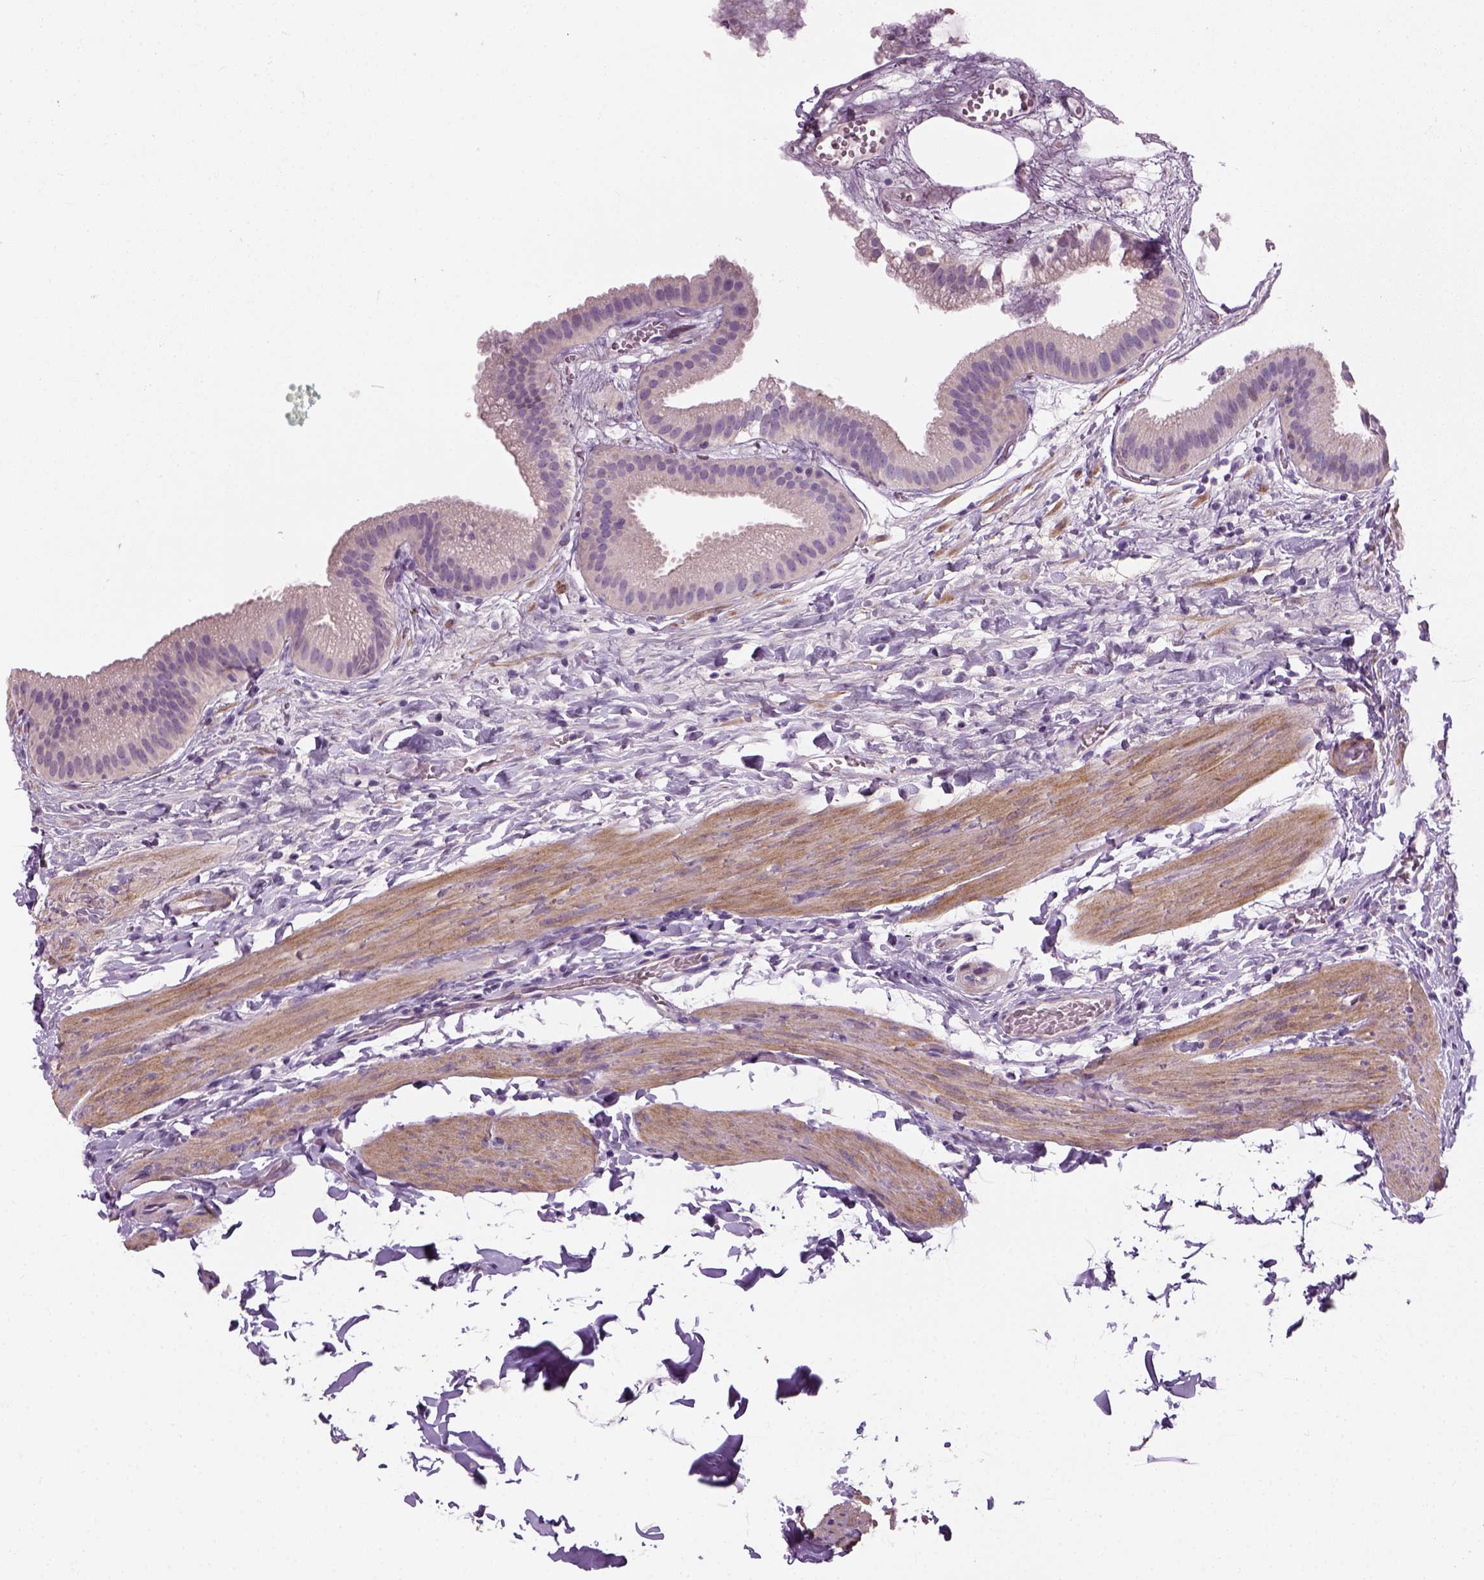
{"staining": {"intensity": "negative", "quantity": "none", "location": "none"}, "tissue": "gallbladder", "cell_type": "Glandular cells", "image_type": "normal", "snomed": [{"axis": "morphology", "description": "Normal tissue, NOS"}, {"axis": "topography", "description": "Gallbladder"}], "caption": "An image of human gallbladder is negative for staining in glandular cells.", "gene": "ELOVL3", "patient": {"sex": "female", "age": 63}}